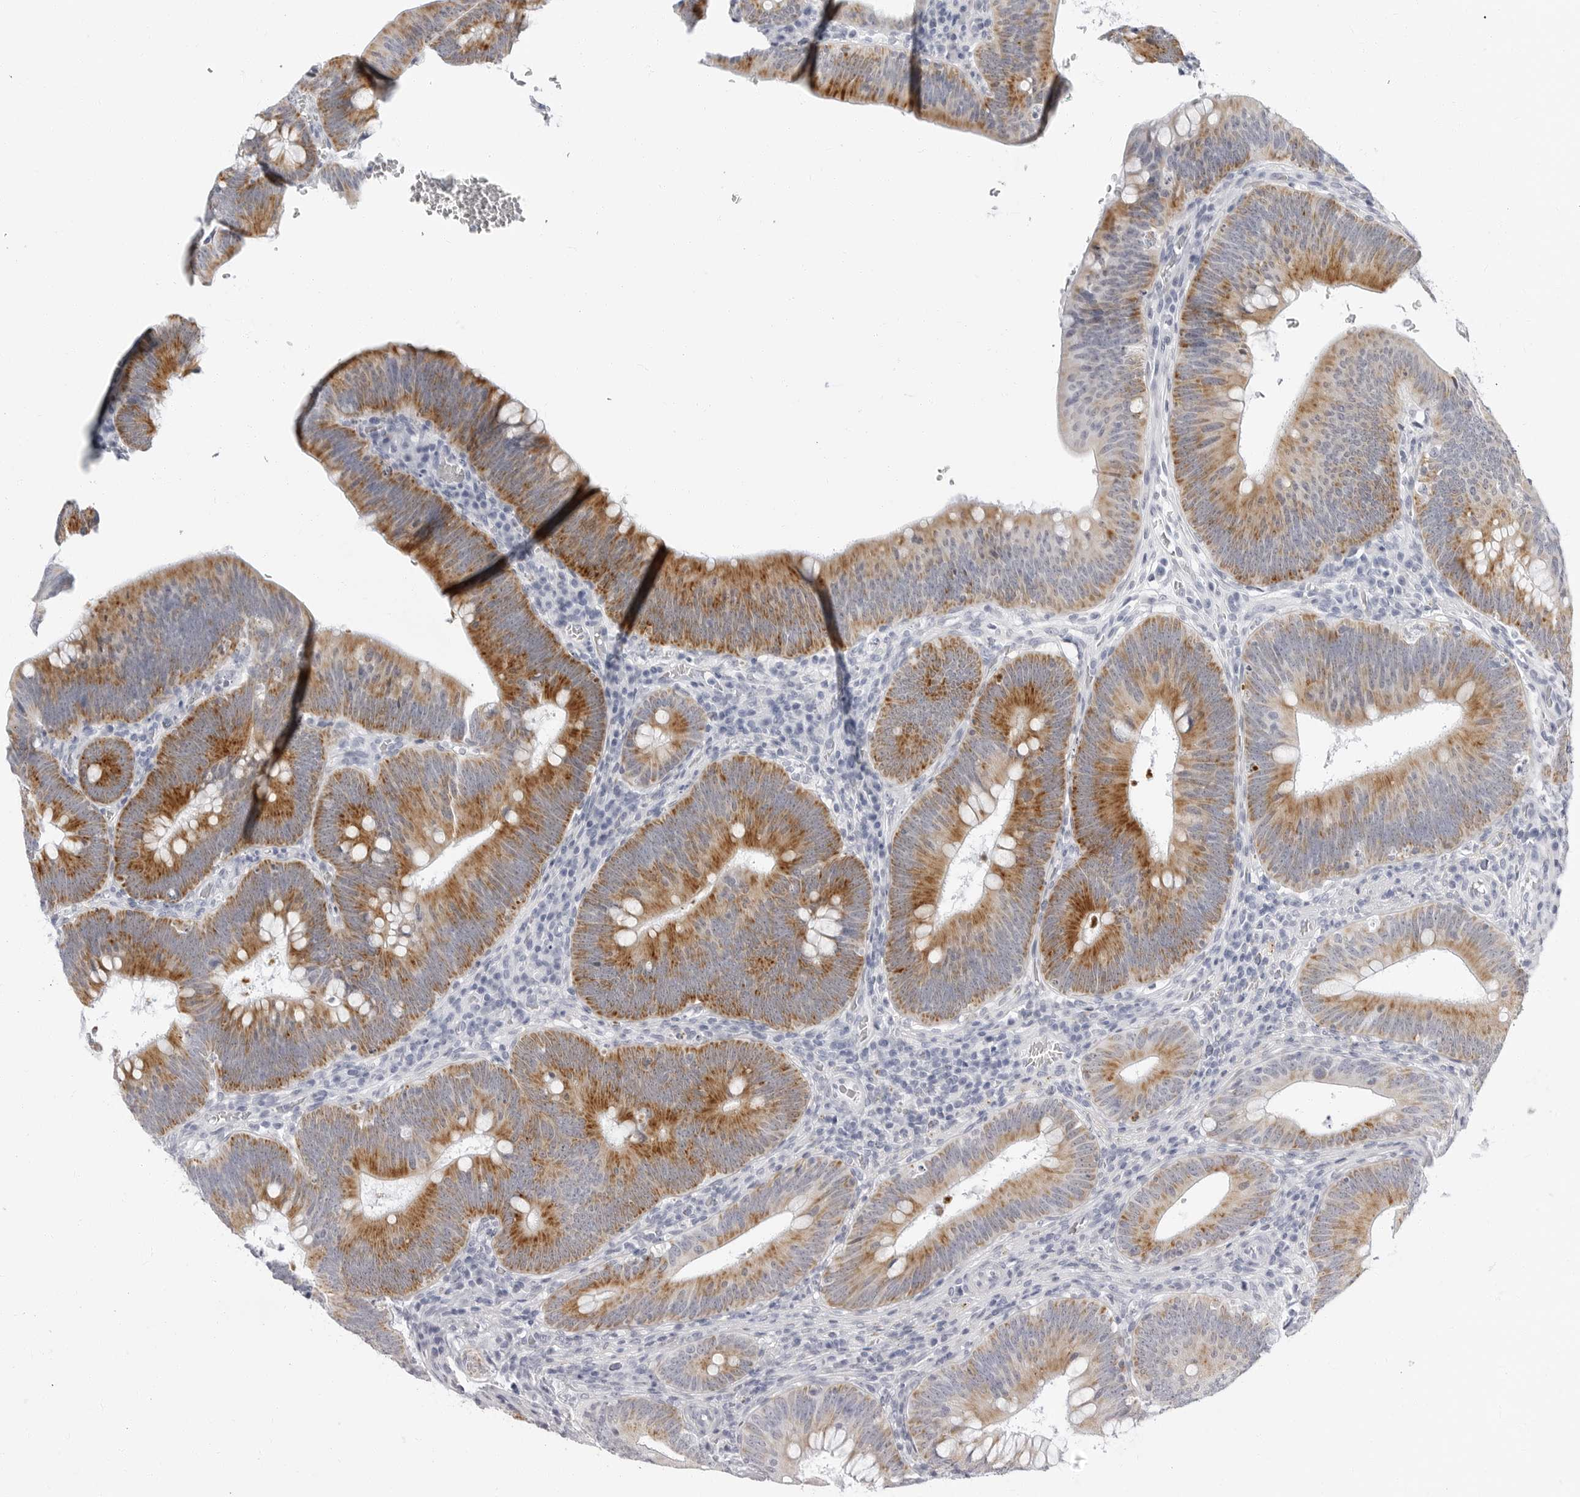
{"staining": {"intensity": "moderate", "quantity": ">75%", "location": "cytoplasmic/membranous"}, "tissue": "colorectal cancer", "cell_type": "Tumor cells", "image_type": "cancer", "snomed": [{"axis": "morphology", "description": "Normal tissue, NOS"}, {"axis": "topography", "description": "Colon"}], "caption": "This photomicrograph shows colorectal cancer stained with immunohistochemistry to label a protein in brown. The cytoplasmic/membranous of tumor cells show moderate positivity for the protein. Nuclei are counter-stained blue.", "gene": "ERICH3", "patient": {"sex": "female", "age": 82}}